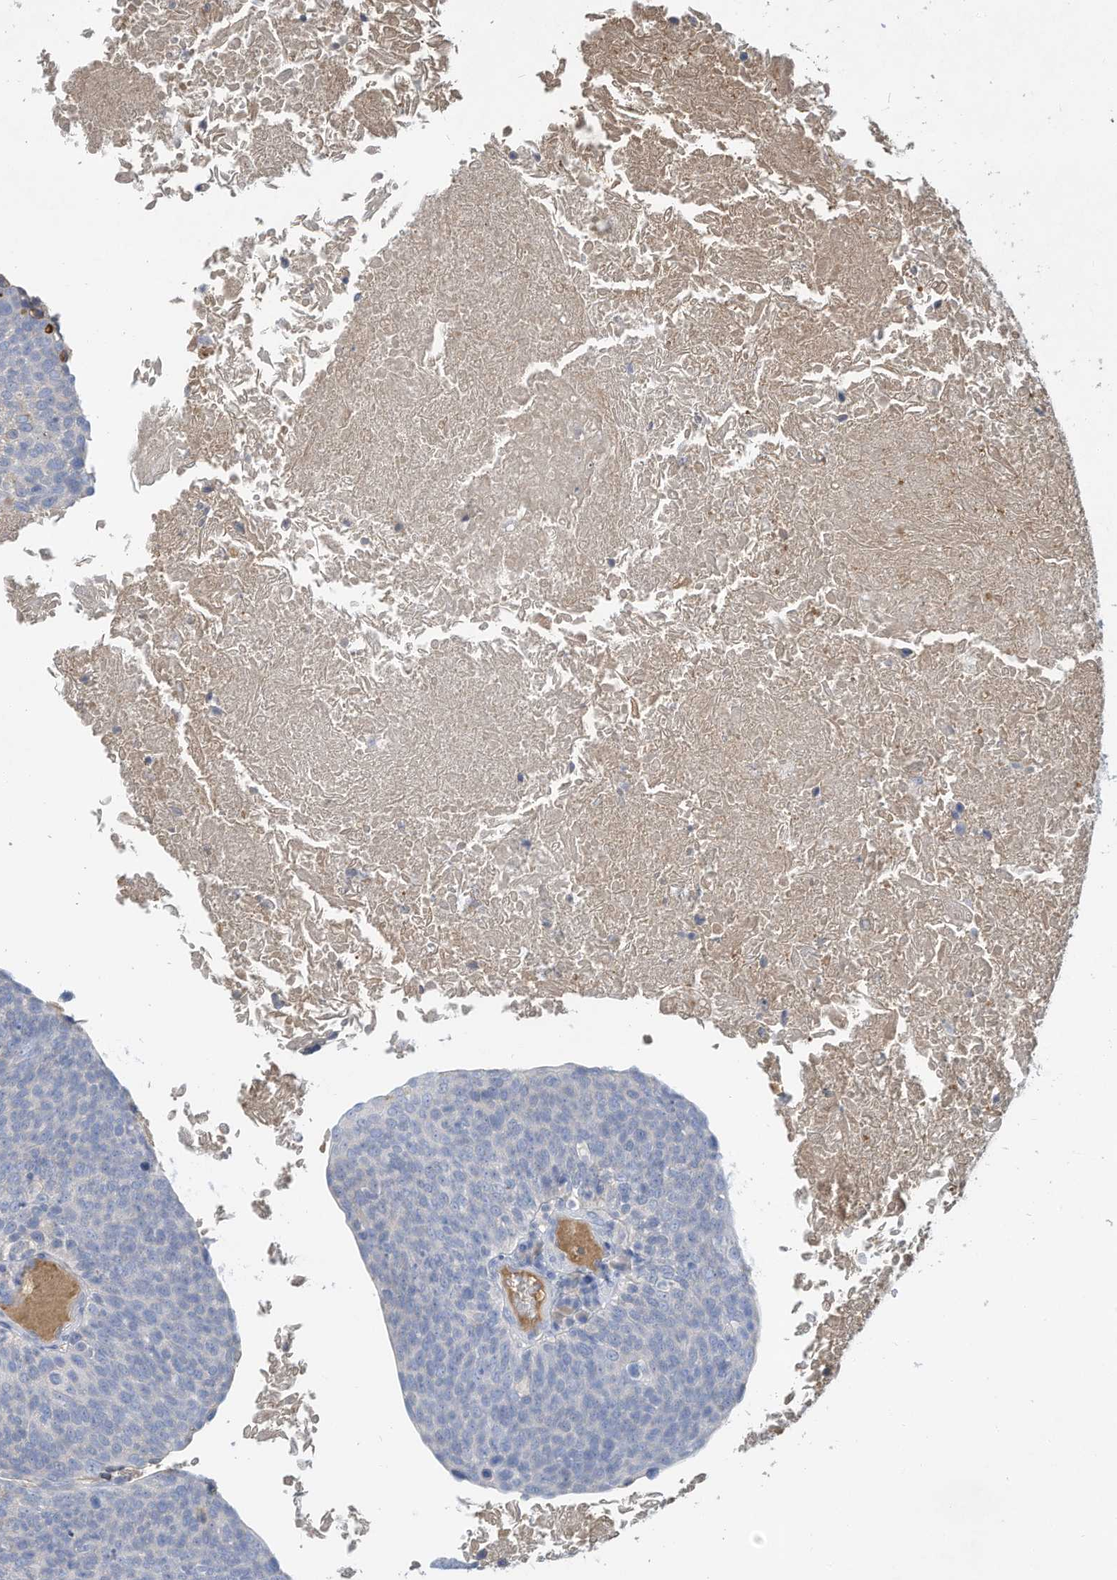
{"staining": {"intensity": "negative", "quantity": "none", "location": "none"}, "tissue": "head and neck cancer", "cell_type": "Tumor cells", "image_type": "cancer", "snomed": [{"axis": "morphology", "description": "Squamous cell carcinoma, NOS"}, {"axis": "morphology", "description": "Squamous cell carcinoma, metastatic, NOS"}, {"axis": "topography", "description": "Lymph node"}, {"axis": "topography", "description": "Head-Neck"}], "caption": "Immunohistochemistry histopathology image of human metastatic squamous cell carcinoma (head and neck) stained for a protein (brown), which shows no staining in tumor cells.", "gene": "HAS3", "patient": {"sex": "male", "age": 62}}